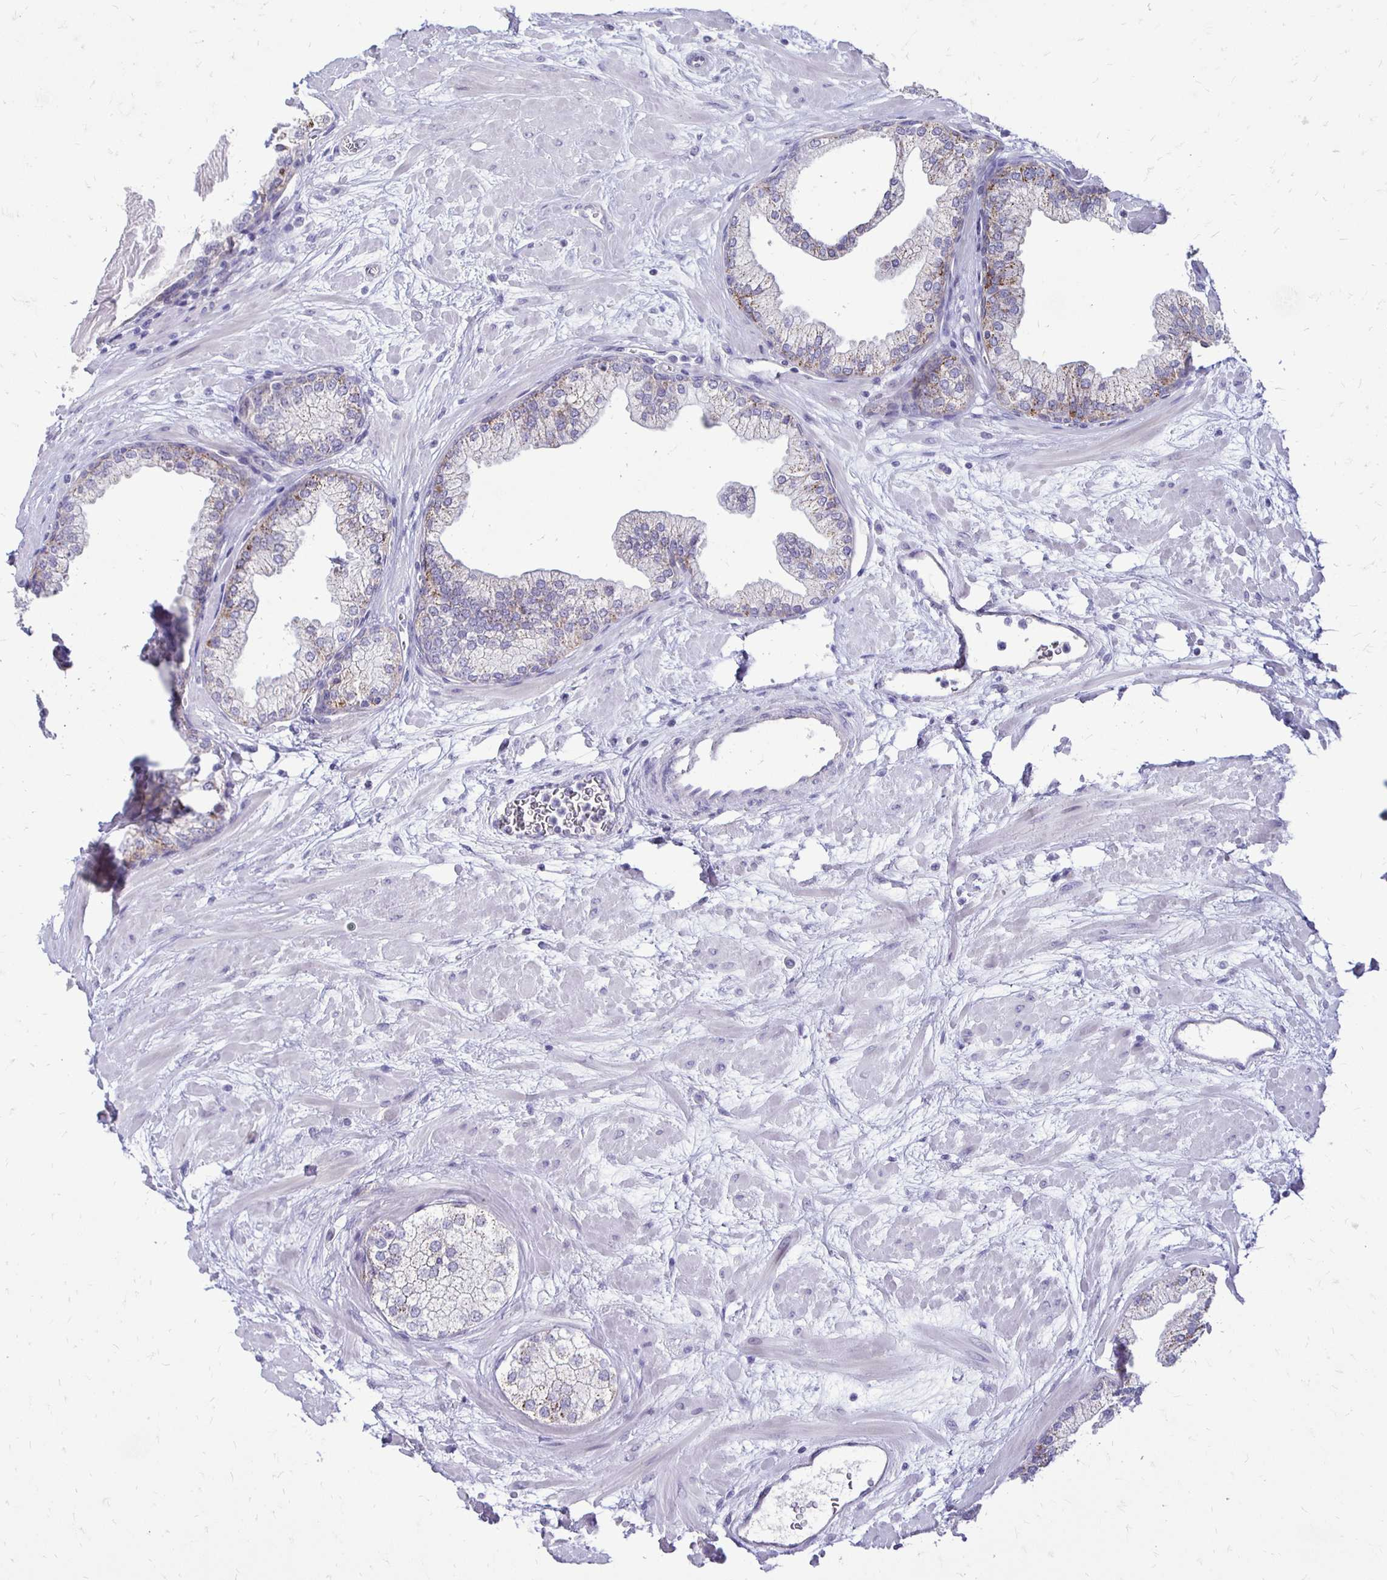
{"staining": {"intensity": "negative", "quantity": "none", "location": "none"}, "tissue": "prostate", "cell_type": "Glandular cells", "image_type": "normal", "snomed": [{"axis": "morphology", "description": "Normal tissue, NOS"}, {"axis": "topography", "description": "Prostate"}, {"axis": "topography", "description": "Peripheral nerve tissue"}], "caption": "DAB immunohistochemical staining of normal human prostate shows no significant staining in glandular cells.", "gene": "GAS2", "patient": {"sex": "male", "age": 61}}